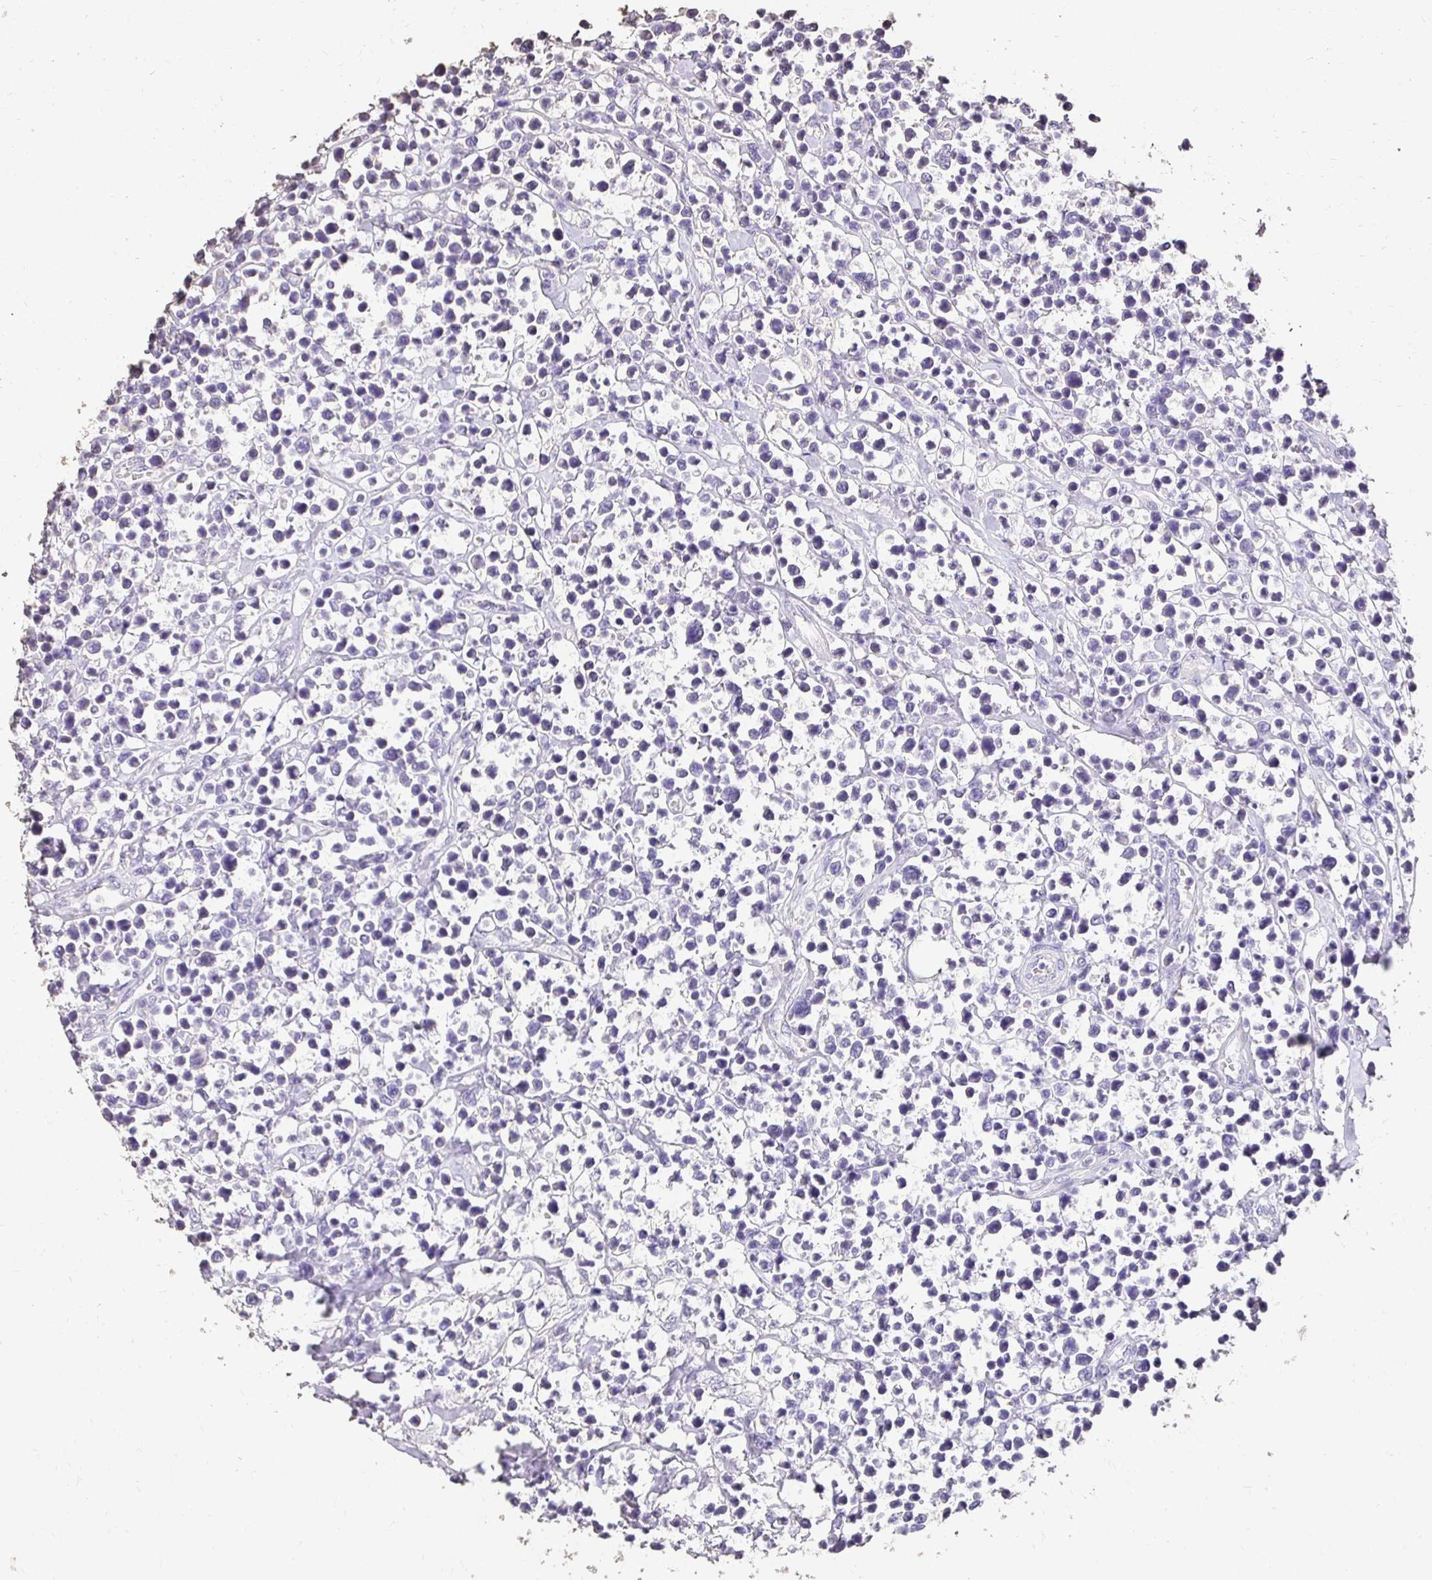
{"staining": {"intensity": "negative", "quantity": "none", "location": "none"}, "tissue": "lymphoma", "cell_type": "Tumor cells", "image_type": "cancer", "snomed": [{"axis": "morphology", "description": "Malignant lymphoma, non-Hodgkin's type, High grade"}, {"axis": "topography", "description": "Soft tissue"}], "caption": "High power microscopy photomicrograph of an IHC photomicrograph of lymphoma, revealing no significant expression in tumor cells.", "gene": "UGT1A6", "patient": {"sex": "female", "age": 56}}